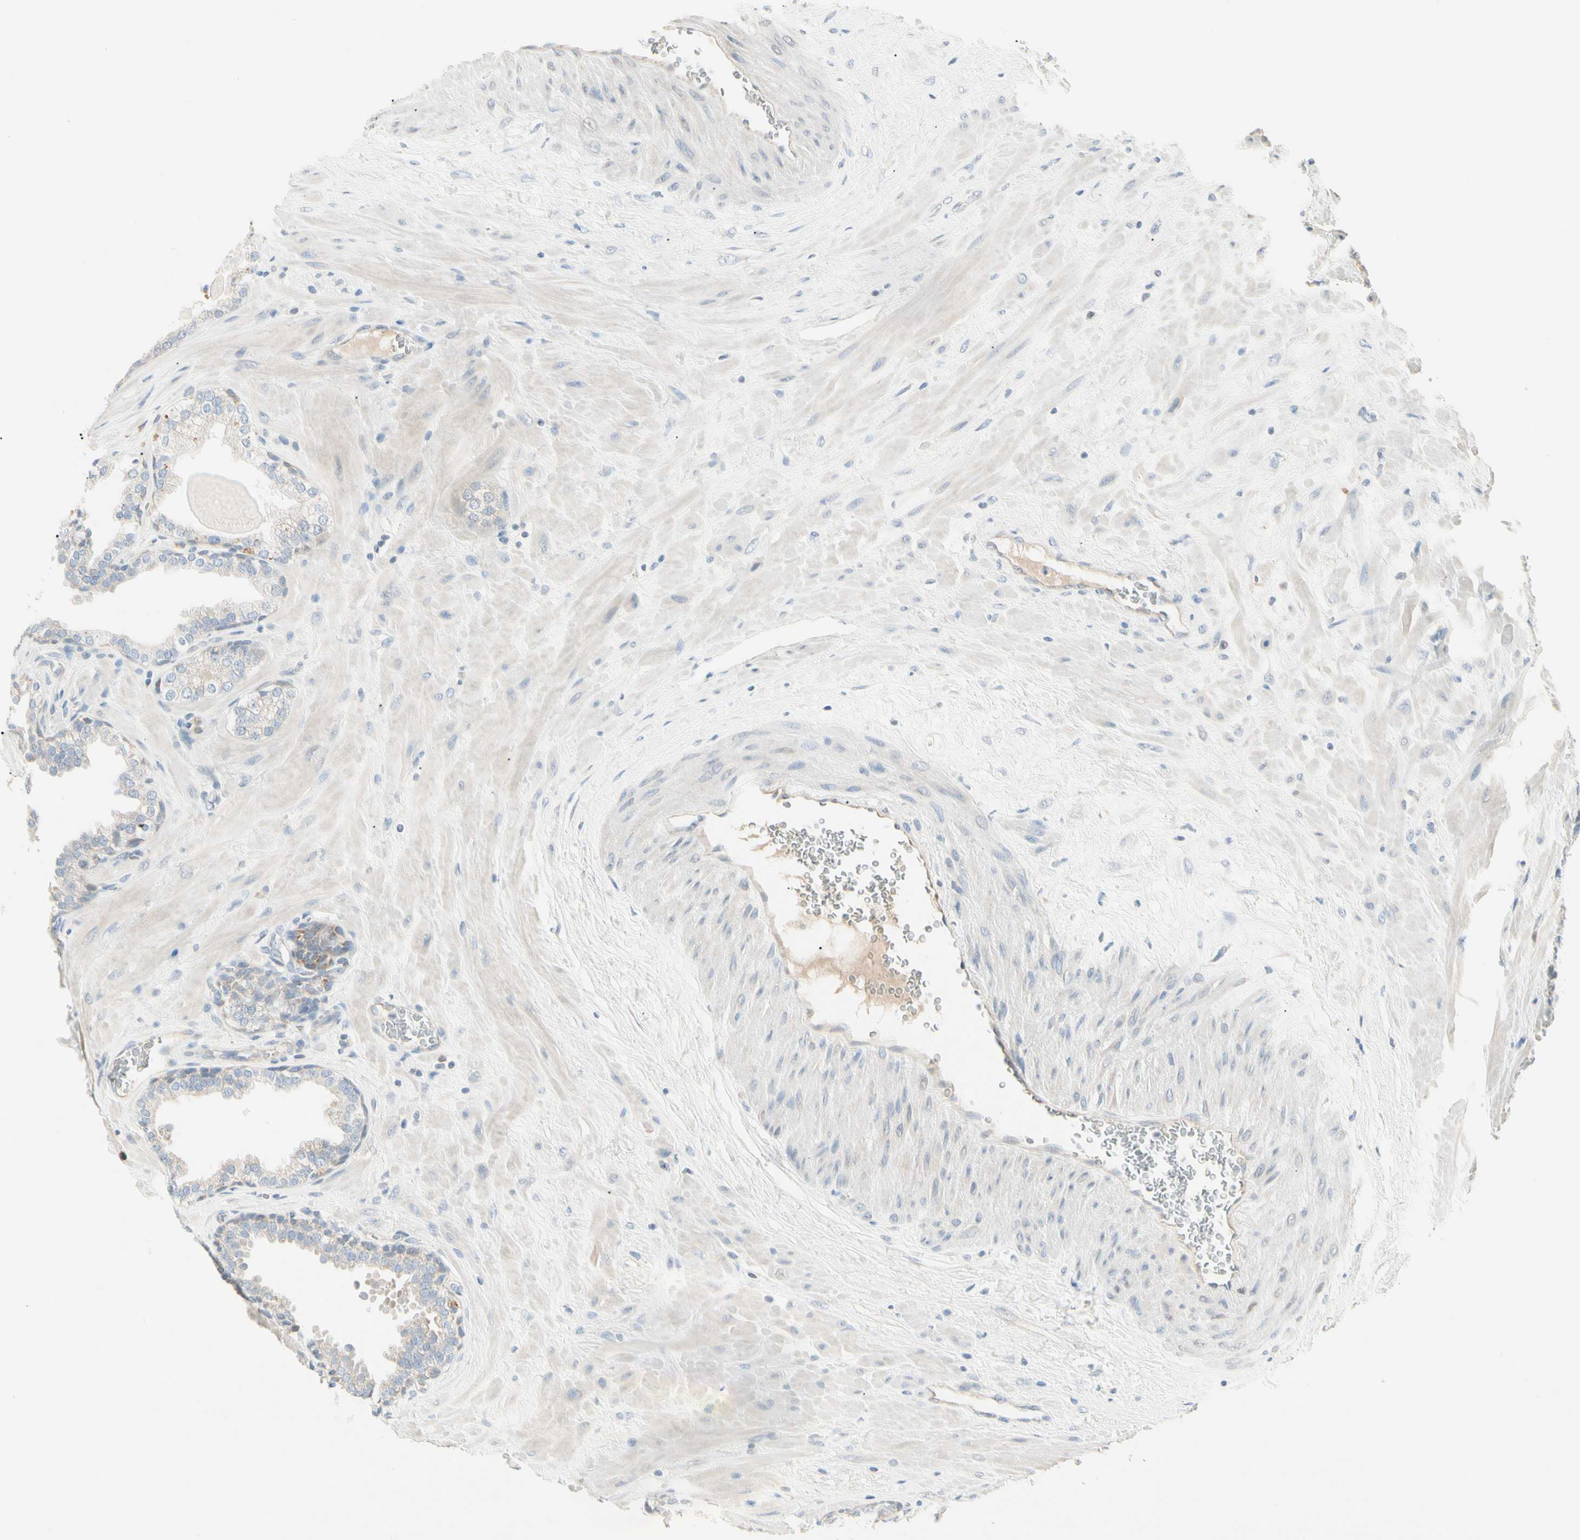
{"staining": {"intensity": "negative", "quantity": "none", "location": "none"}, "tissue": "prostate", "cell_type": "Glandular cells", "image_type": "normal", "snomed": [{"axis": "morphology", "description": "Normal tissue, NOS"}, {"axis": "topography", "description": "Prostate"}], "caption": "Immunohistochemistry micrograph of normal human prostate stained for a protein (brown), which exhibits no staining in glandular cells.", "gene": "ALDH18A1", "patient": {"sex": "male", "age": 51}}